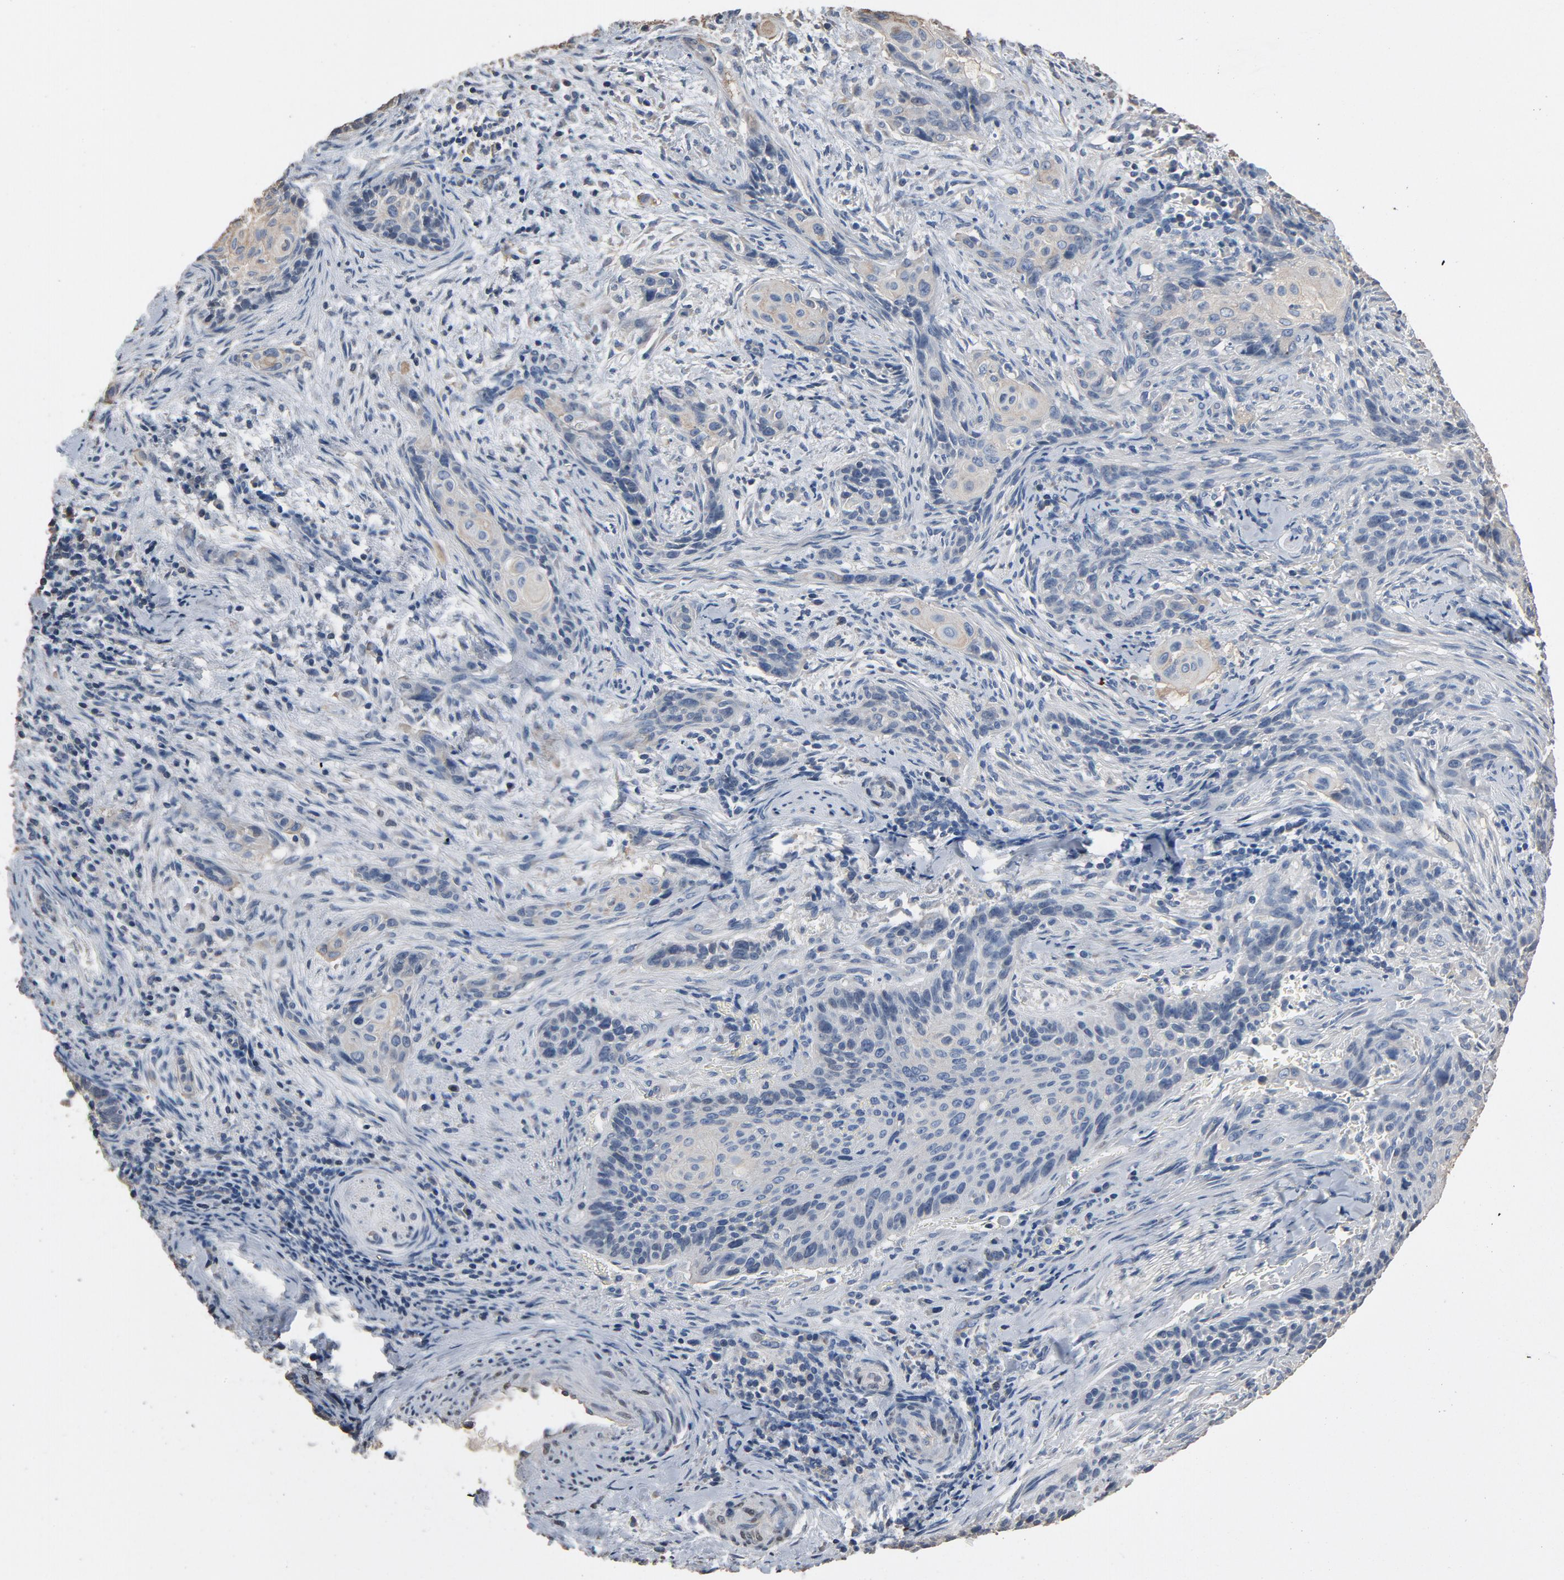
{"staining": {"intensity": "weak", "quantity": "<25%", "location": "cytoplasmic/membranous"}, "tissue": "cervical cancer", "cell_type": "Tumor cells", "image_type": "cancer", "snomed": [{"axis": "morphology", "description": "Squamous cell carcinoma, NOS"}, {"axis": "topography", "description": "Cervix"}], "caption": "IHC photomicrograph of neoplastic tissue: cervical squamous cell carcinoma stained with DAB (3,3'-diaminobenzidine) reveals no significant protein staining in tumor cells.", "gene": "SOX6", "patient": {"sex": "female", "age": 33}}